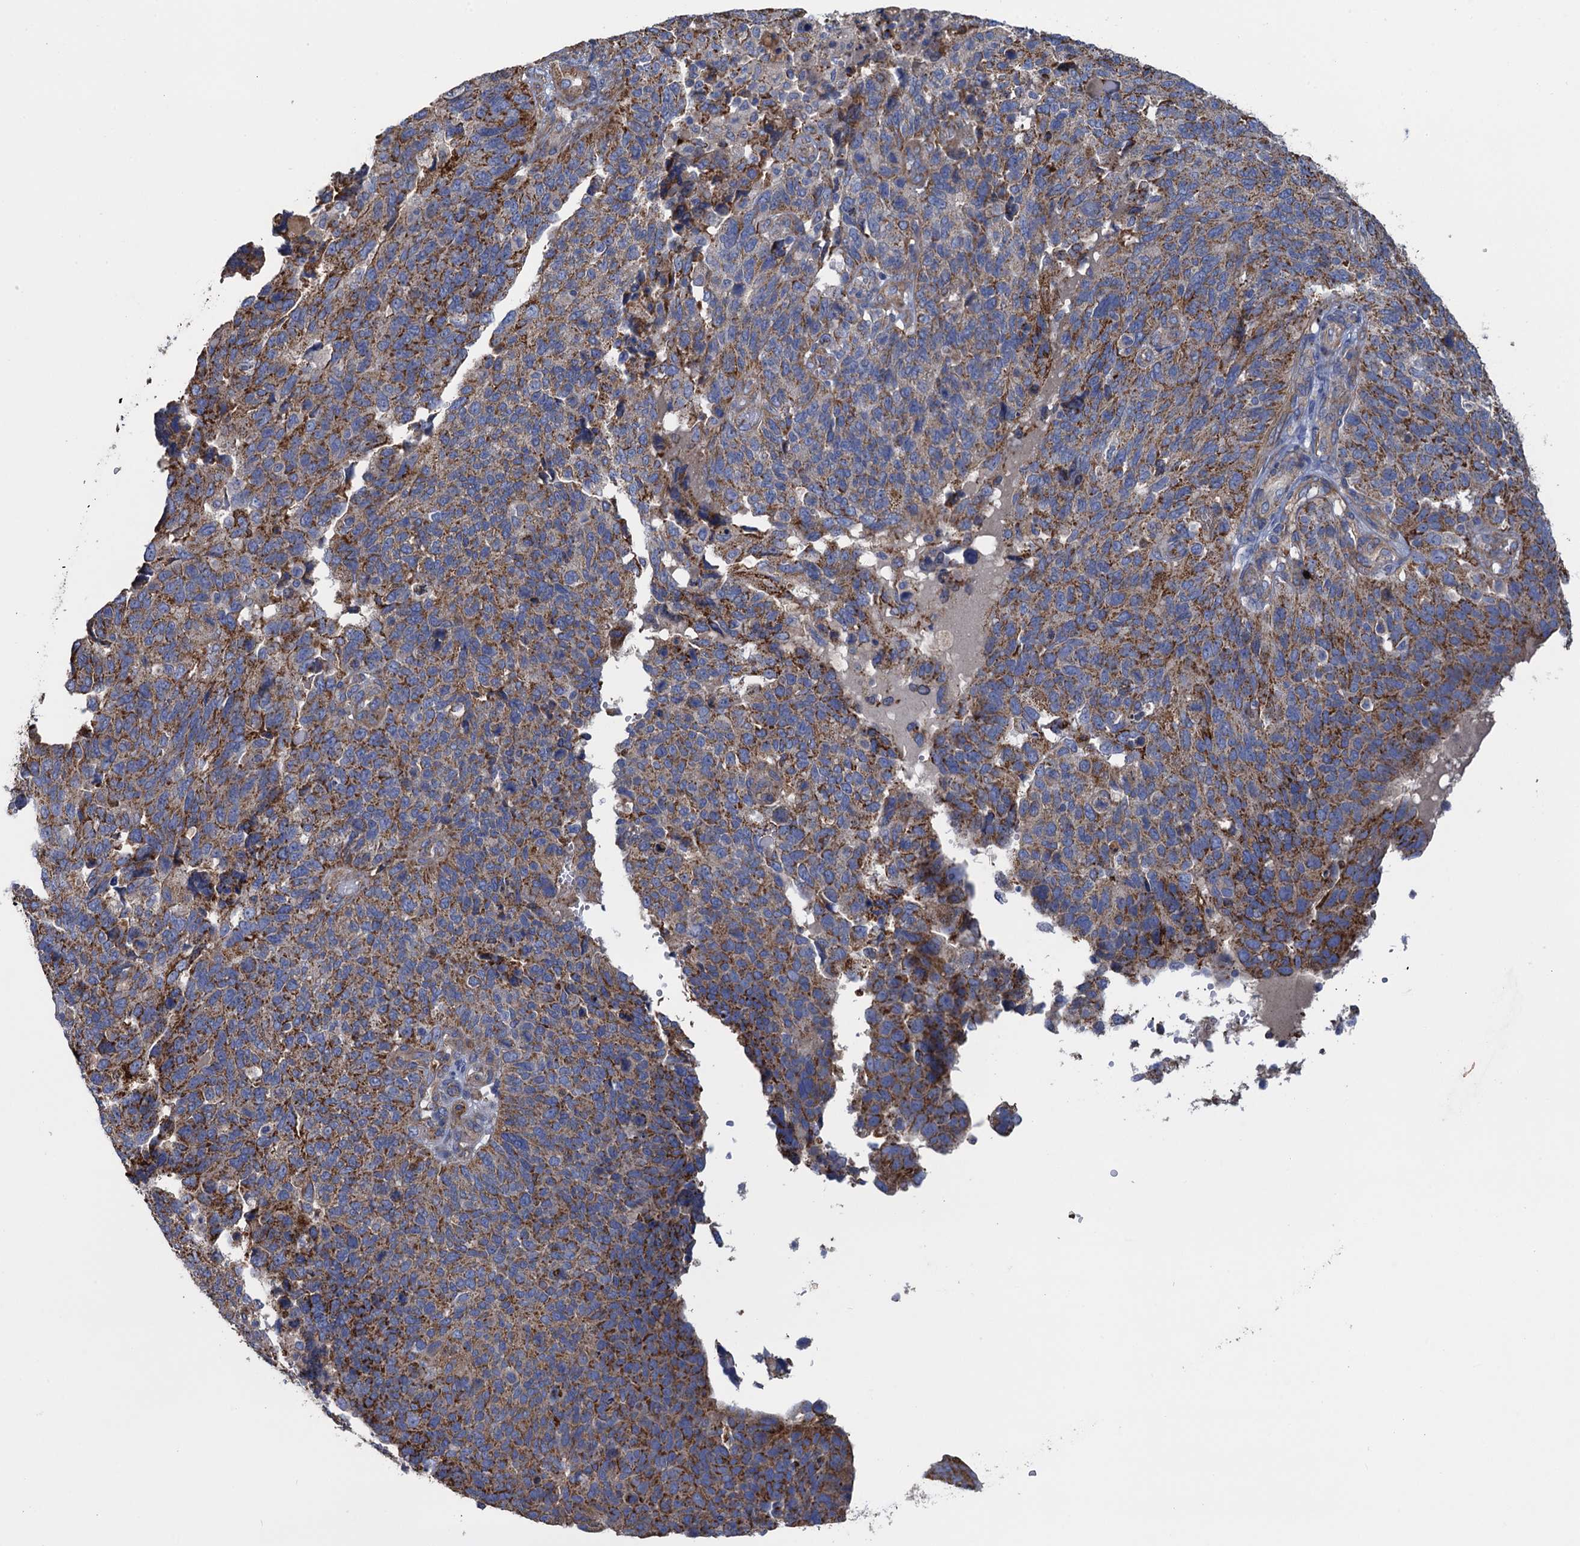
{"staining": {"intensity": "moderate", "quantity": ">75%", "location": "cytoplasmic/membranous"}, "tissue": "endometrial cancer", "cell_type": "Tumor cells", "image_type": "cancer", "snomed": [{"axis": "morphology", "description": "Adenocarcinoma, NOS"}, {"axis": "topography", "description": "Endometrium"}], "caption": "Endometrial adenocarcinoma was stained to show a protein in brown. There is medium levels of moderate cytoplasmic/membranous staining in approximately >75% of tumor cells. (brown staining indicates protein expression, while blue staining denotes nuclei).", "gene": "GCSH", "patient": {"sex": "female", "age": 66}}